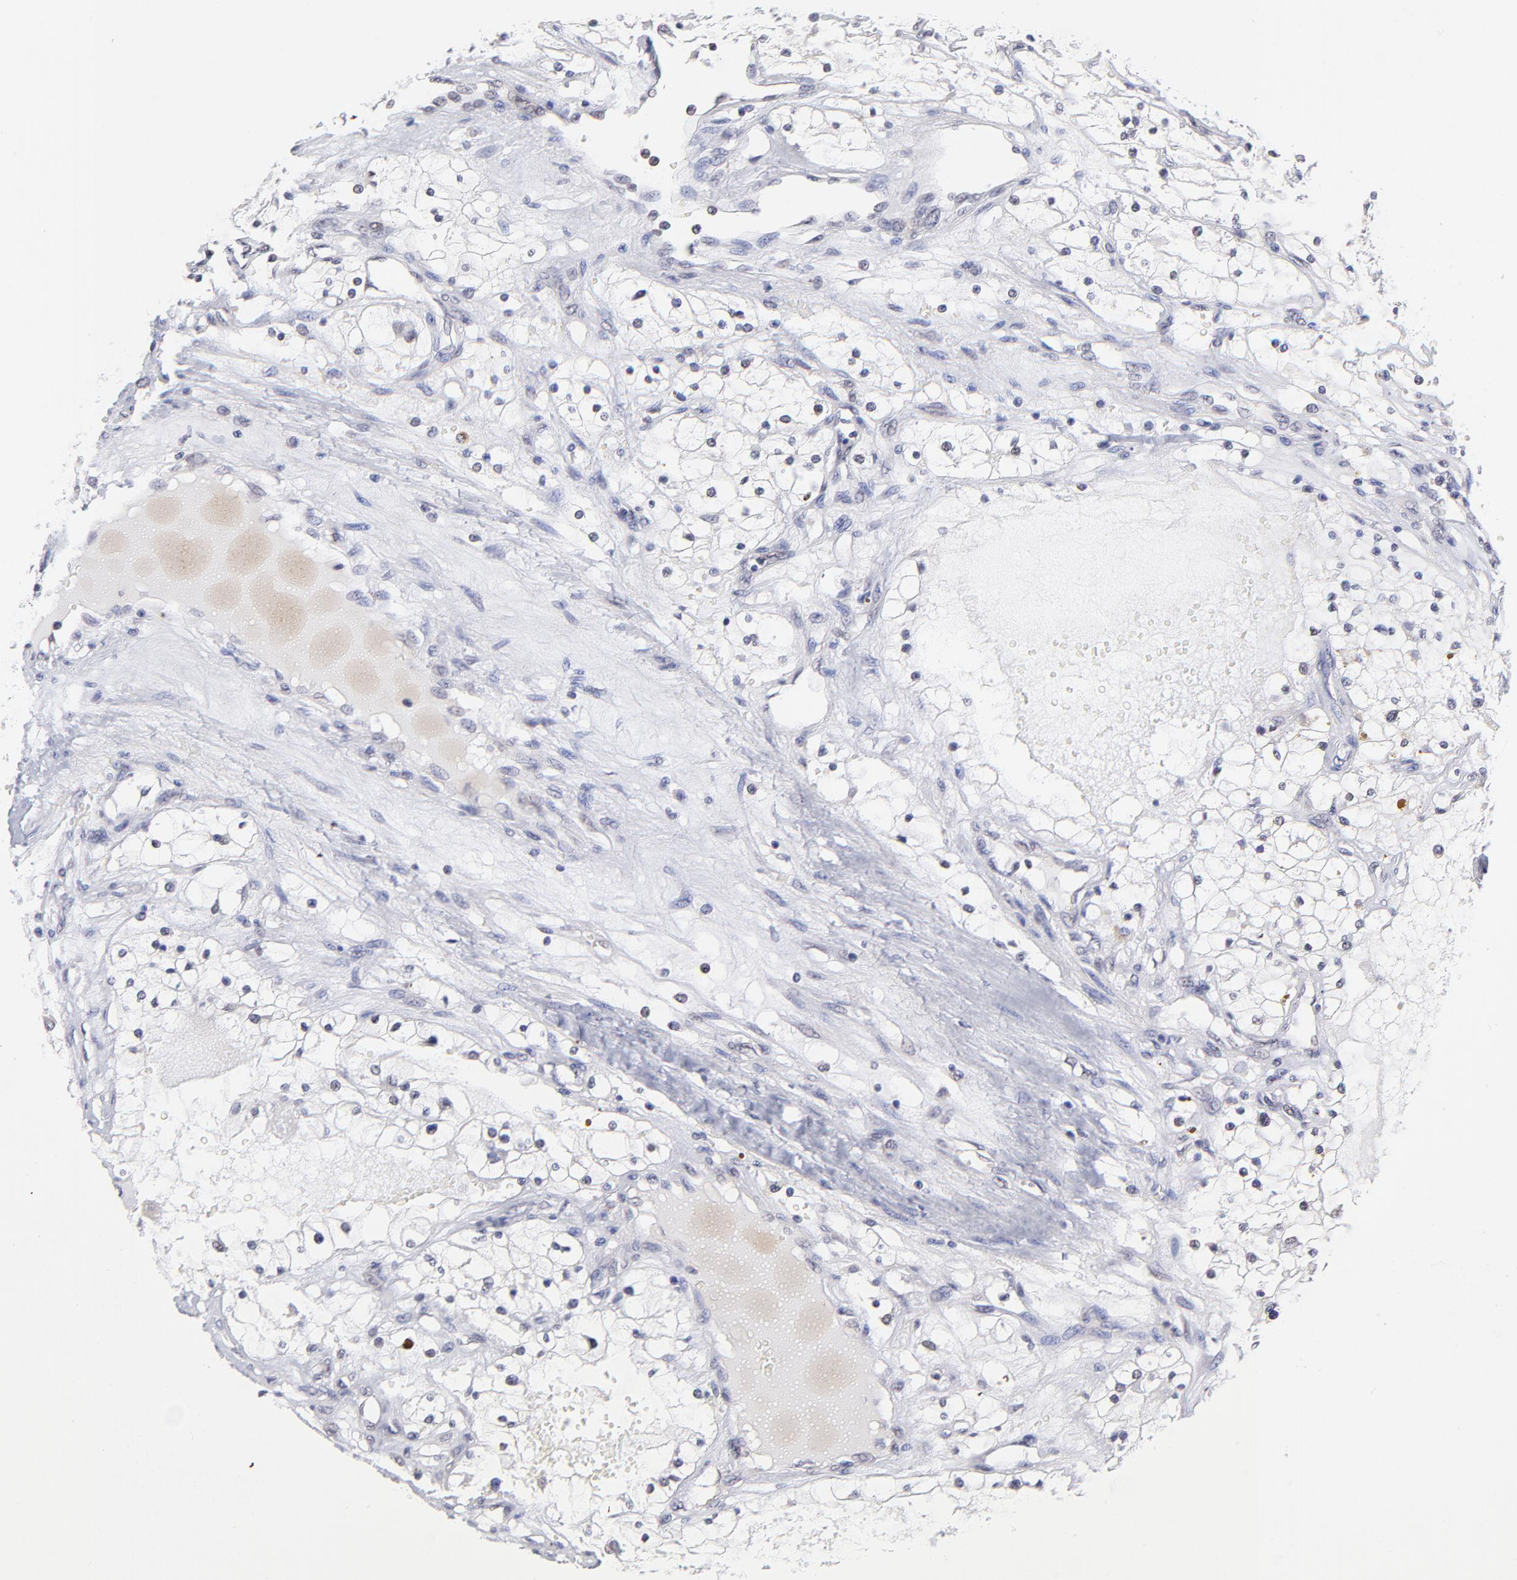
{"staining": {"intensity": "negative", "quantity": "none", "location": "none"}, "tissue": "renal cancer", "cell_type": "Tumor cells", "image_type": "cancer", "snomed": [{"axis": "morphology", "description": "Adenocarcinoma, NOS"}, {"axis": "topography", "description": "Kidney"}], "caption": "Renal cancer stained for a protein using immunohistochemistry displays no positivity tumor cells.", "gene": "UBE2E3", "patient": {"sex": "male", "age": 61}}